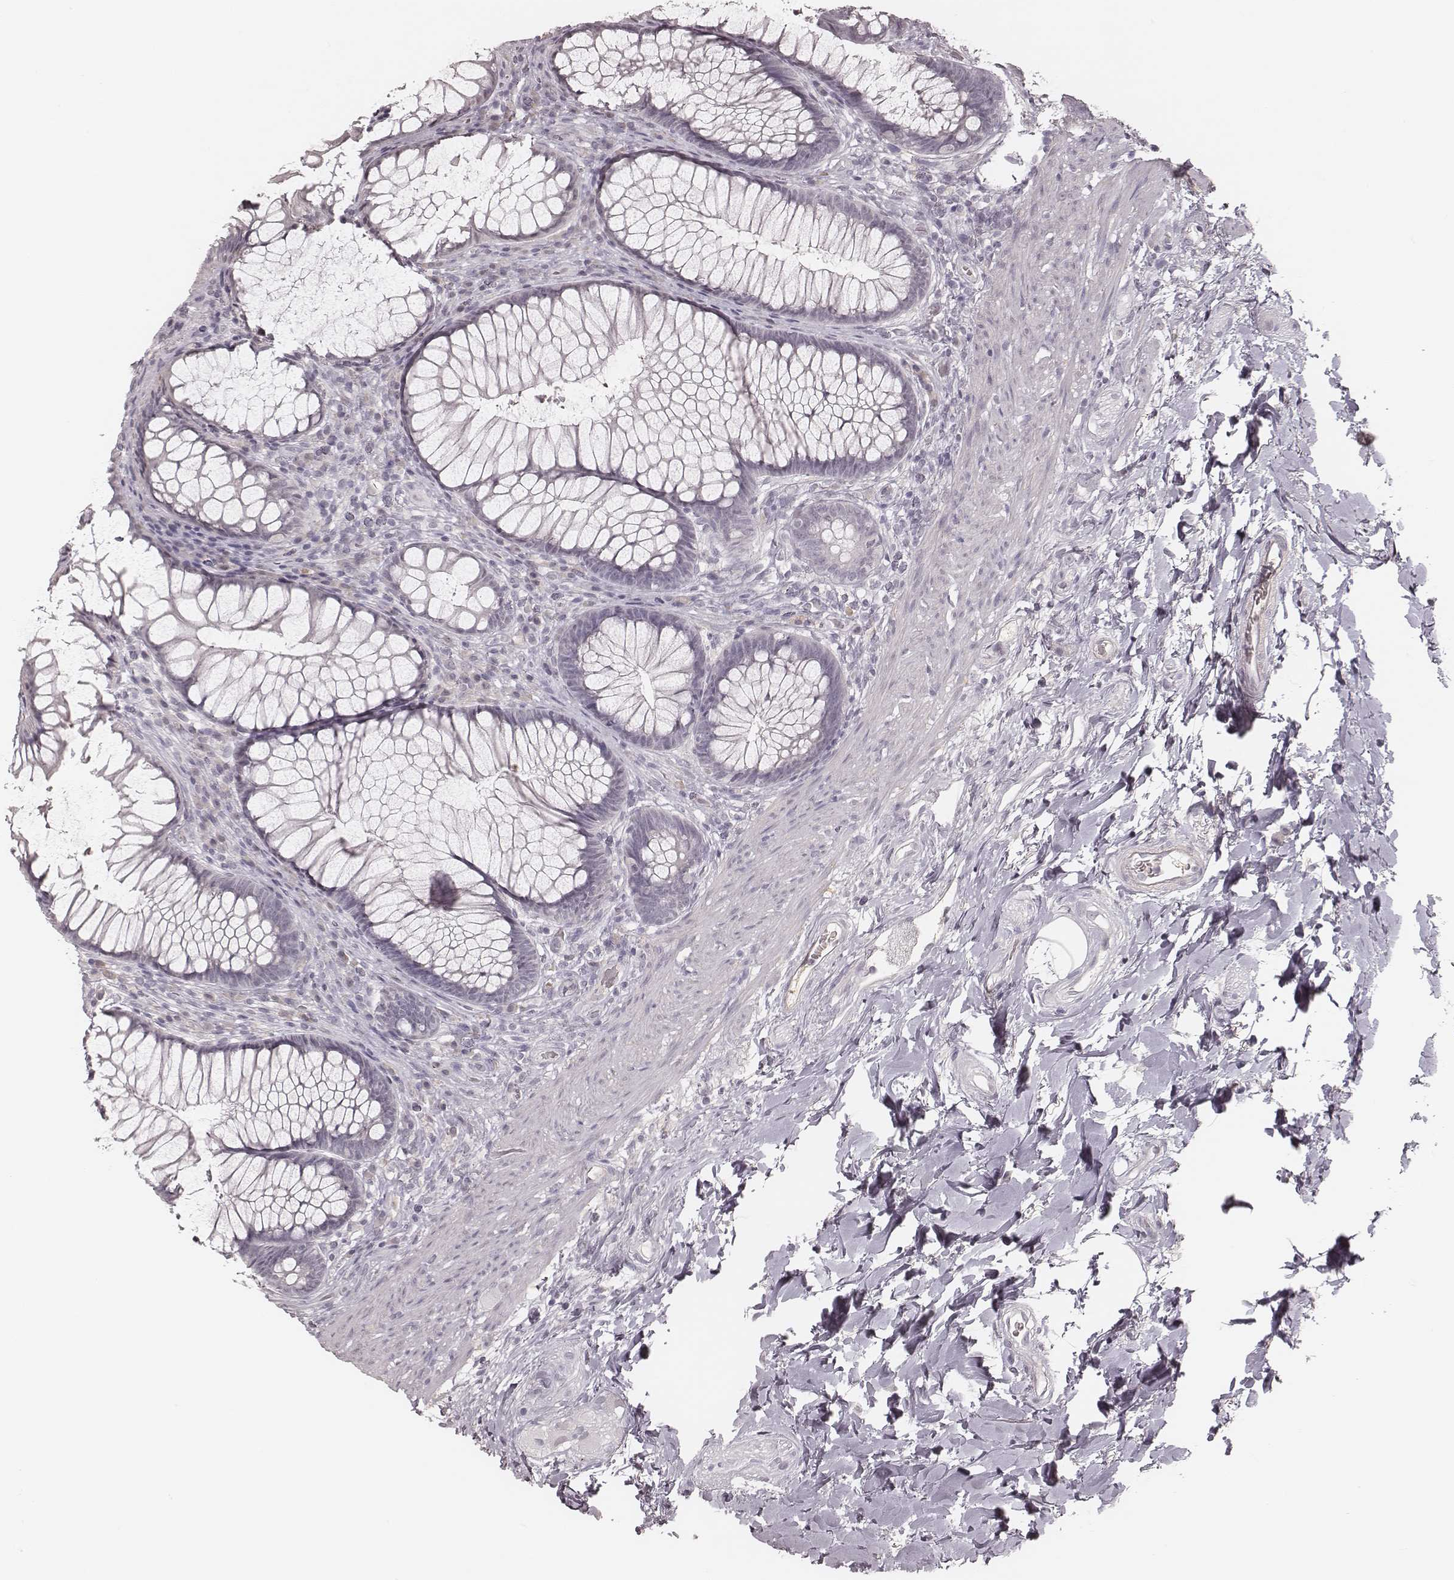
{"staining": {"intensity": "negative", "quantity": "none", "location": "none"}, "tissue": "rectum", "cell_type": "Glandular cells", "image_type": "normal", "snomed": [{"axis": "morphology", "description": "Normal tissue, NOS"}, {"axis": "topography", "description": "Smooth muscle"}, {"axis": "topography", "description": "Rectum"}], "caption": "Immunohistochemistry (IHC) of benign rectum reveals no staining in glandular cells.", "gene": "MSX1", "patient": {"sex": "male", "age": 53}}